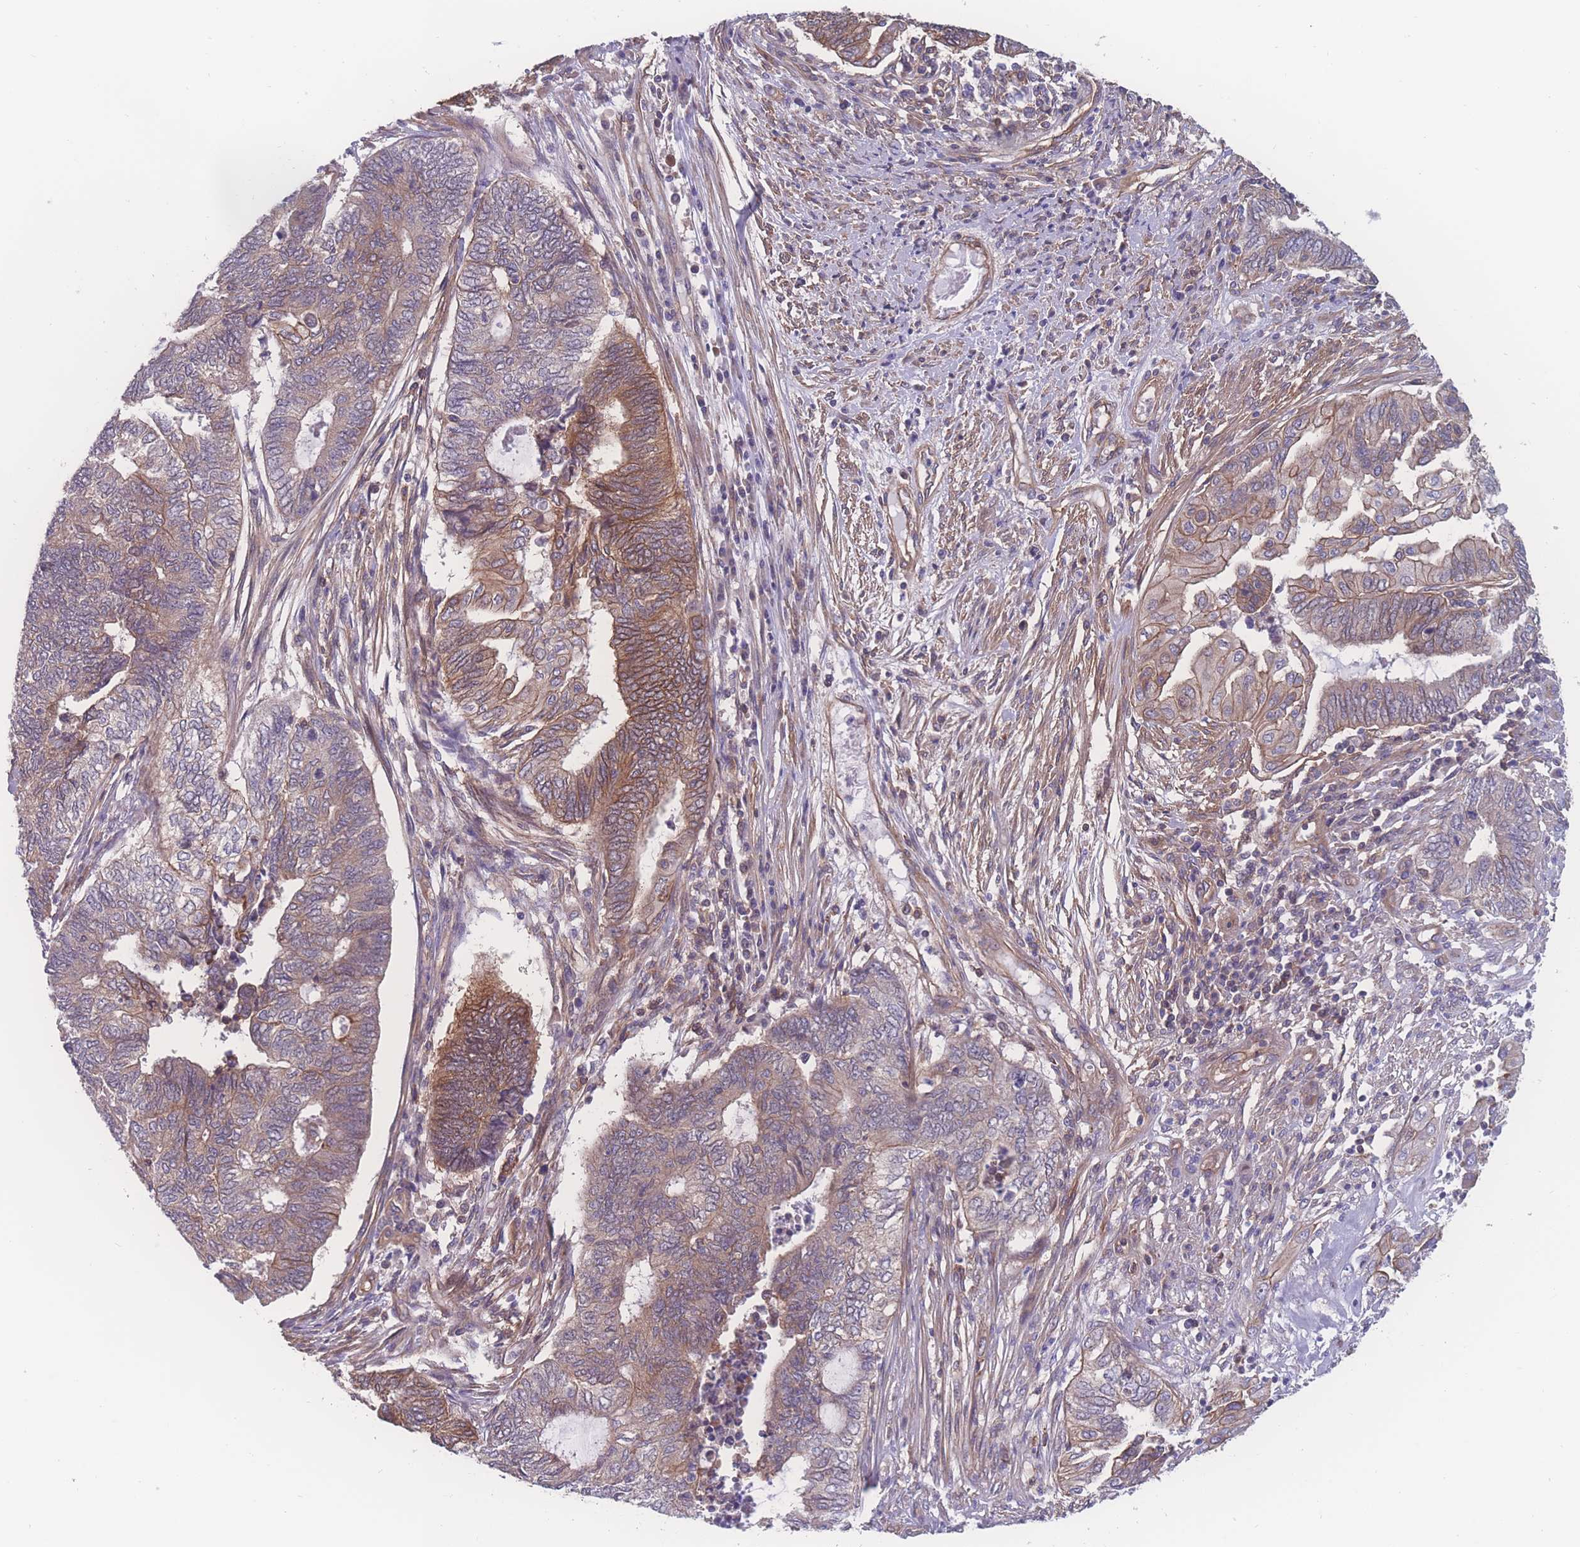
{"staining": {"intensity": "moderate", "quantity": "25%-75%", "location": "cytoplasmic/membranous"}, "tissue": "endometrial cancer", "cell_type": "Tumor cells", "image_type": "cancer", "snomed": [{"axis": "morphology", "description": "Adenocarcinoma, NOS"}, {"axis": "topography", "description": "Uterus"}, {"axis": "topography", "description": "Endometrium"}], "caption": "Tumor cells display medium levels of moderate cytoplasmic/membranous expression in about 25%-75% of cells in adenocarcinoma (endometrial). (DAB (3,3'-diaminobenzidine) IHC with brightfield microscopy, high magnification).", "gene": "CFAP97", "patient": {"sex": "female", "age": 70}}